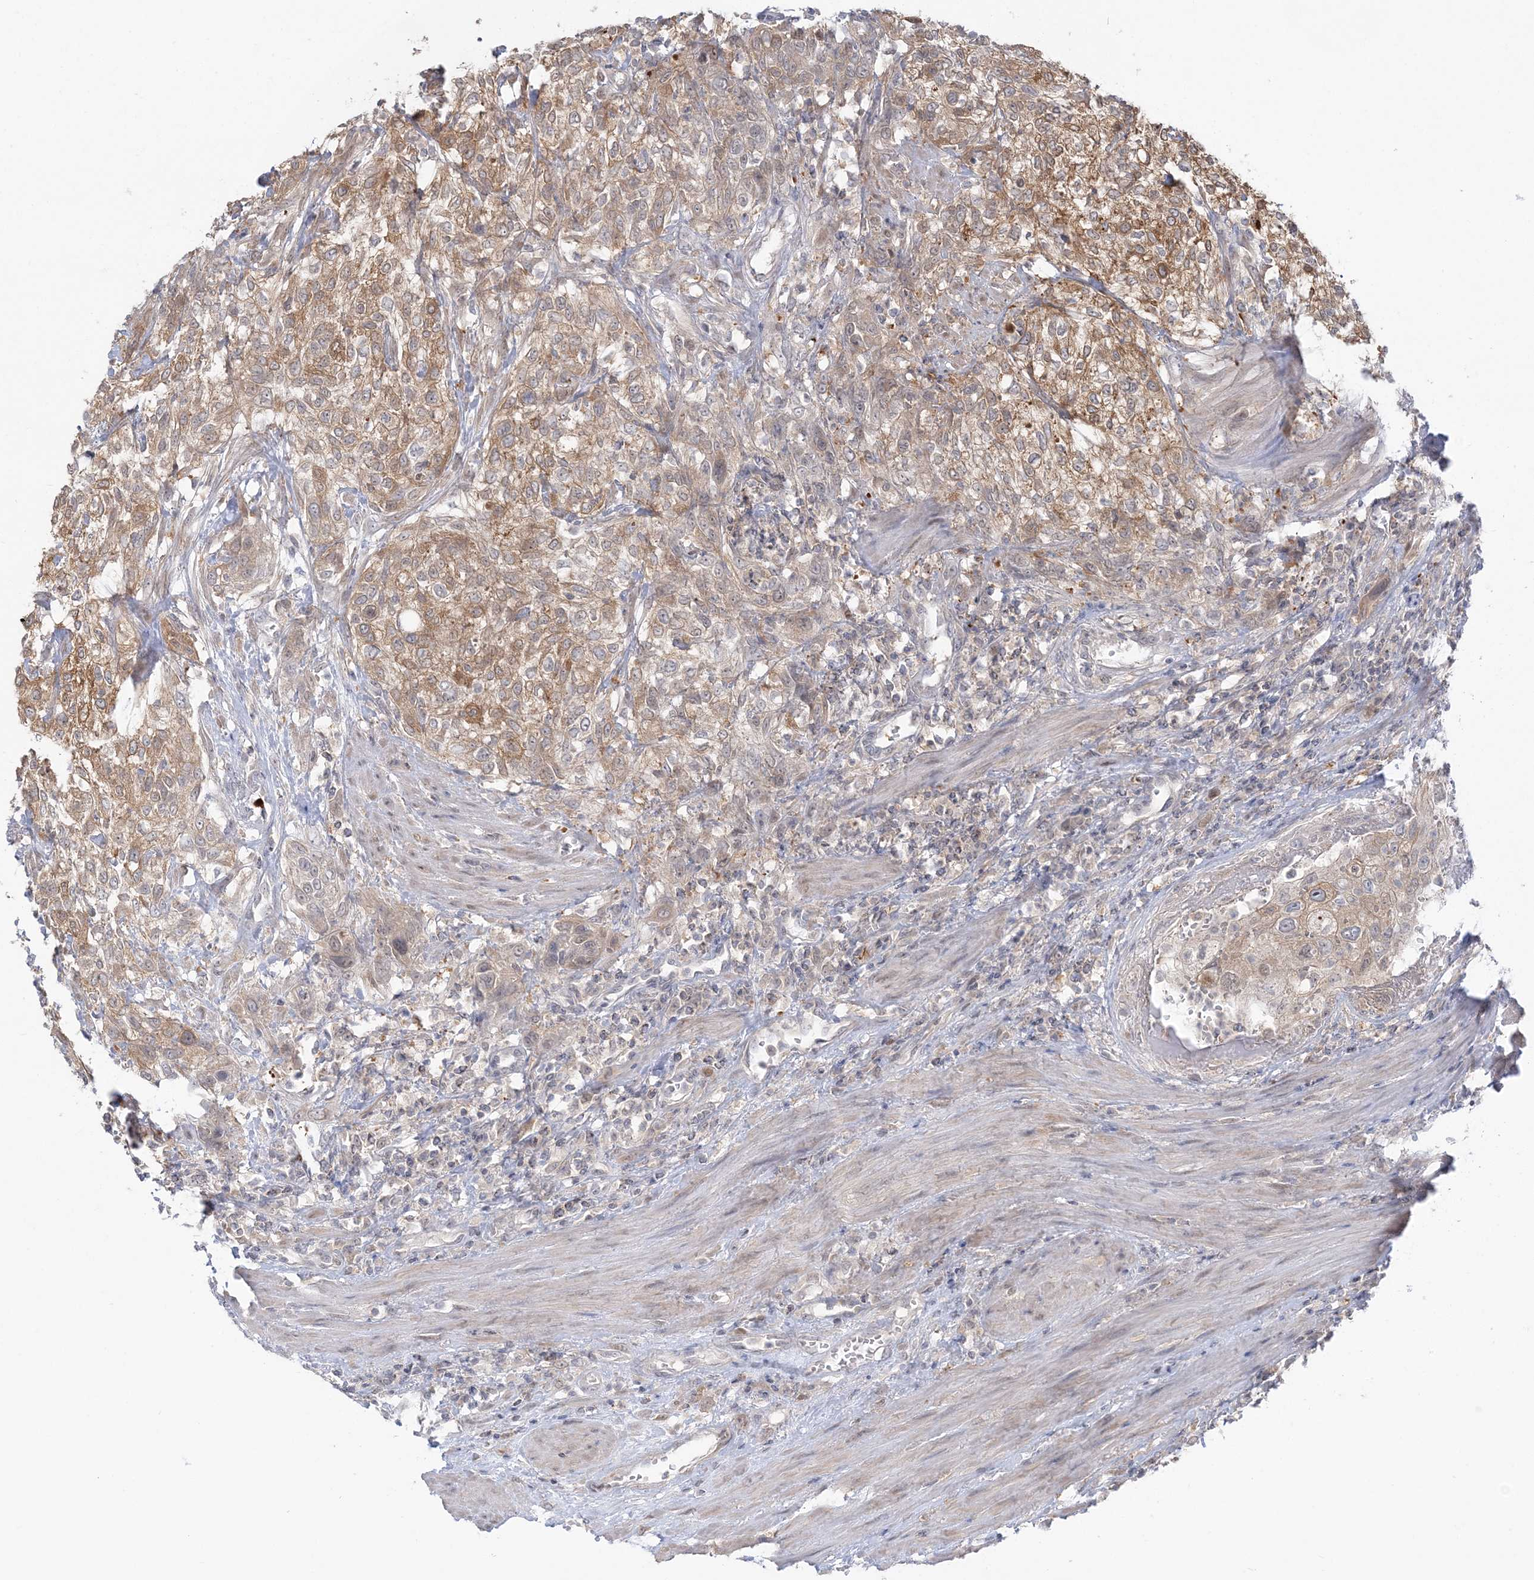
{"staining": {"intensity": "moderate", "quantity": ">75%", "location": "cytoplasmic/membranous"}, "tissue": "urothelial cancer", "cell_type": "Tumor cells", "image_type": "cancer", "snomed": [{"axis": "morphology", "description": "Urothelial carcinoma, High grade"}, {"axis": "topography", "description": "Urinary bladder"}], "caption": "Human urothelial cancer stained for a protein (brown) demonstrates moderate cytoplasmic/membranous positive staining in approximately >75% of tumor cells.", "gene": "THADA", "patient": {"sex": "male", "age": 35}}